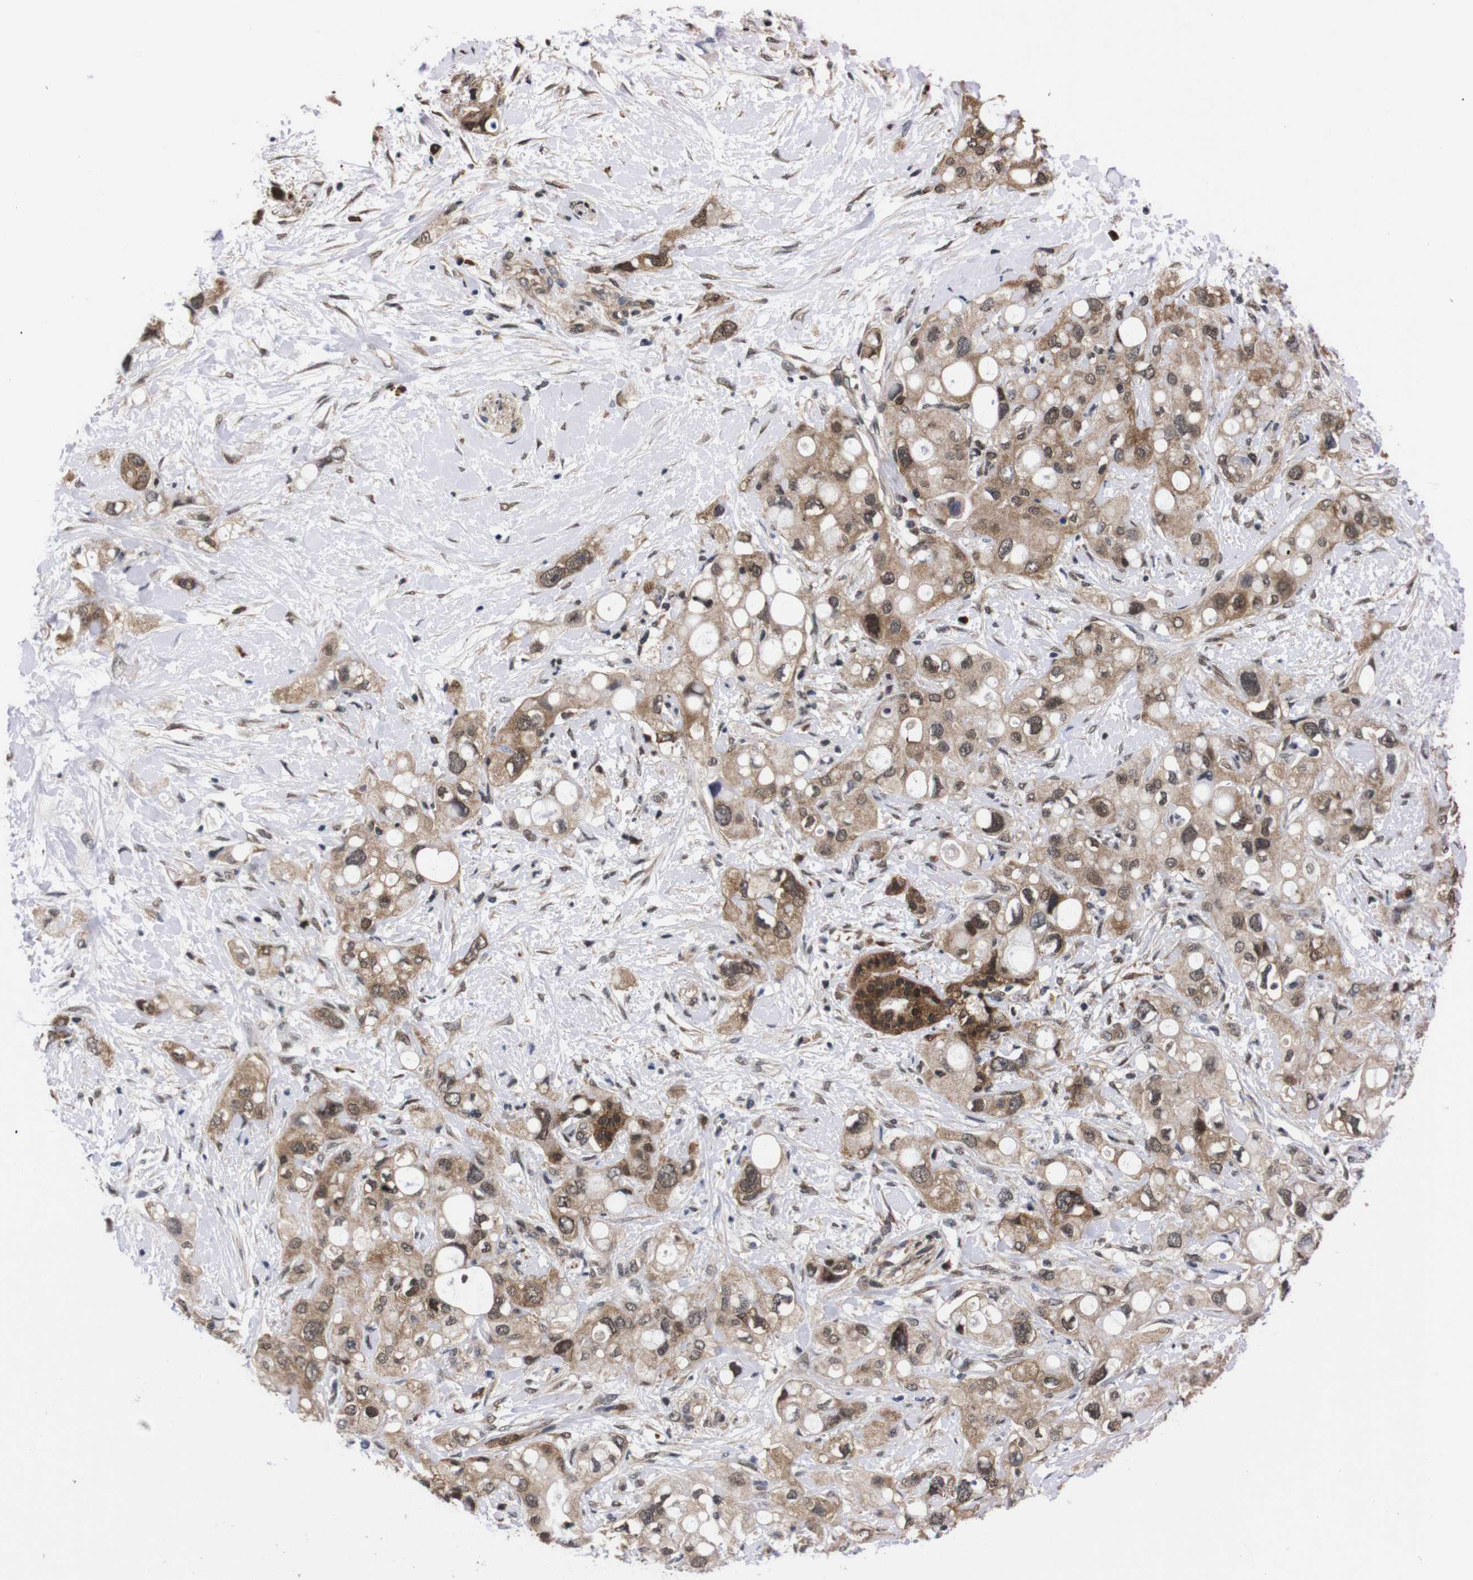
{"staining": {"intensity": "weak", "quantity": ">75%", "location": "cytoplasmic/membranous,nuclear"}, "tissue": "pancreatic cancer", "cell_type": "Tumor cells", "image_type": "cancer", "snomed": [{"axis": "morphology", "description": "Adenocarcinoma, NOS"}, {"axis": "topography", "description": "Pancreas"}], "caption": "Tumor cells demonstrate weak cytoplasmic/membranous and nuclear positivity in approximately >75% of cells in pancreatic adenocarcinoma.", "gene": "UBQLN2", "patient": {"sex": "female", "age": 56}}